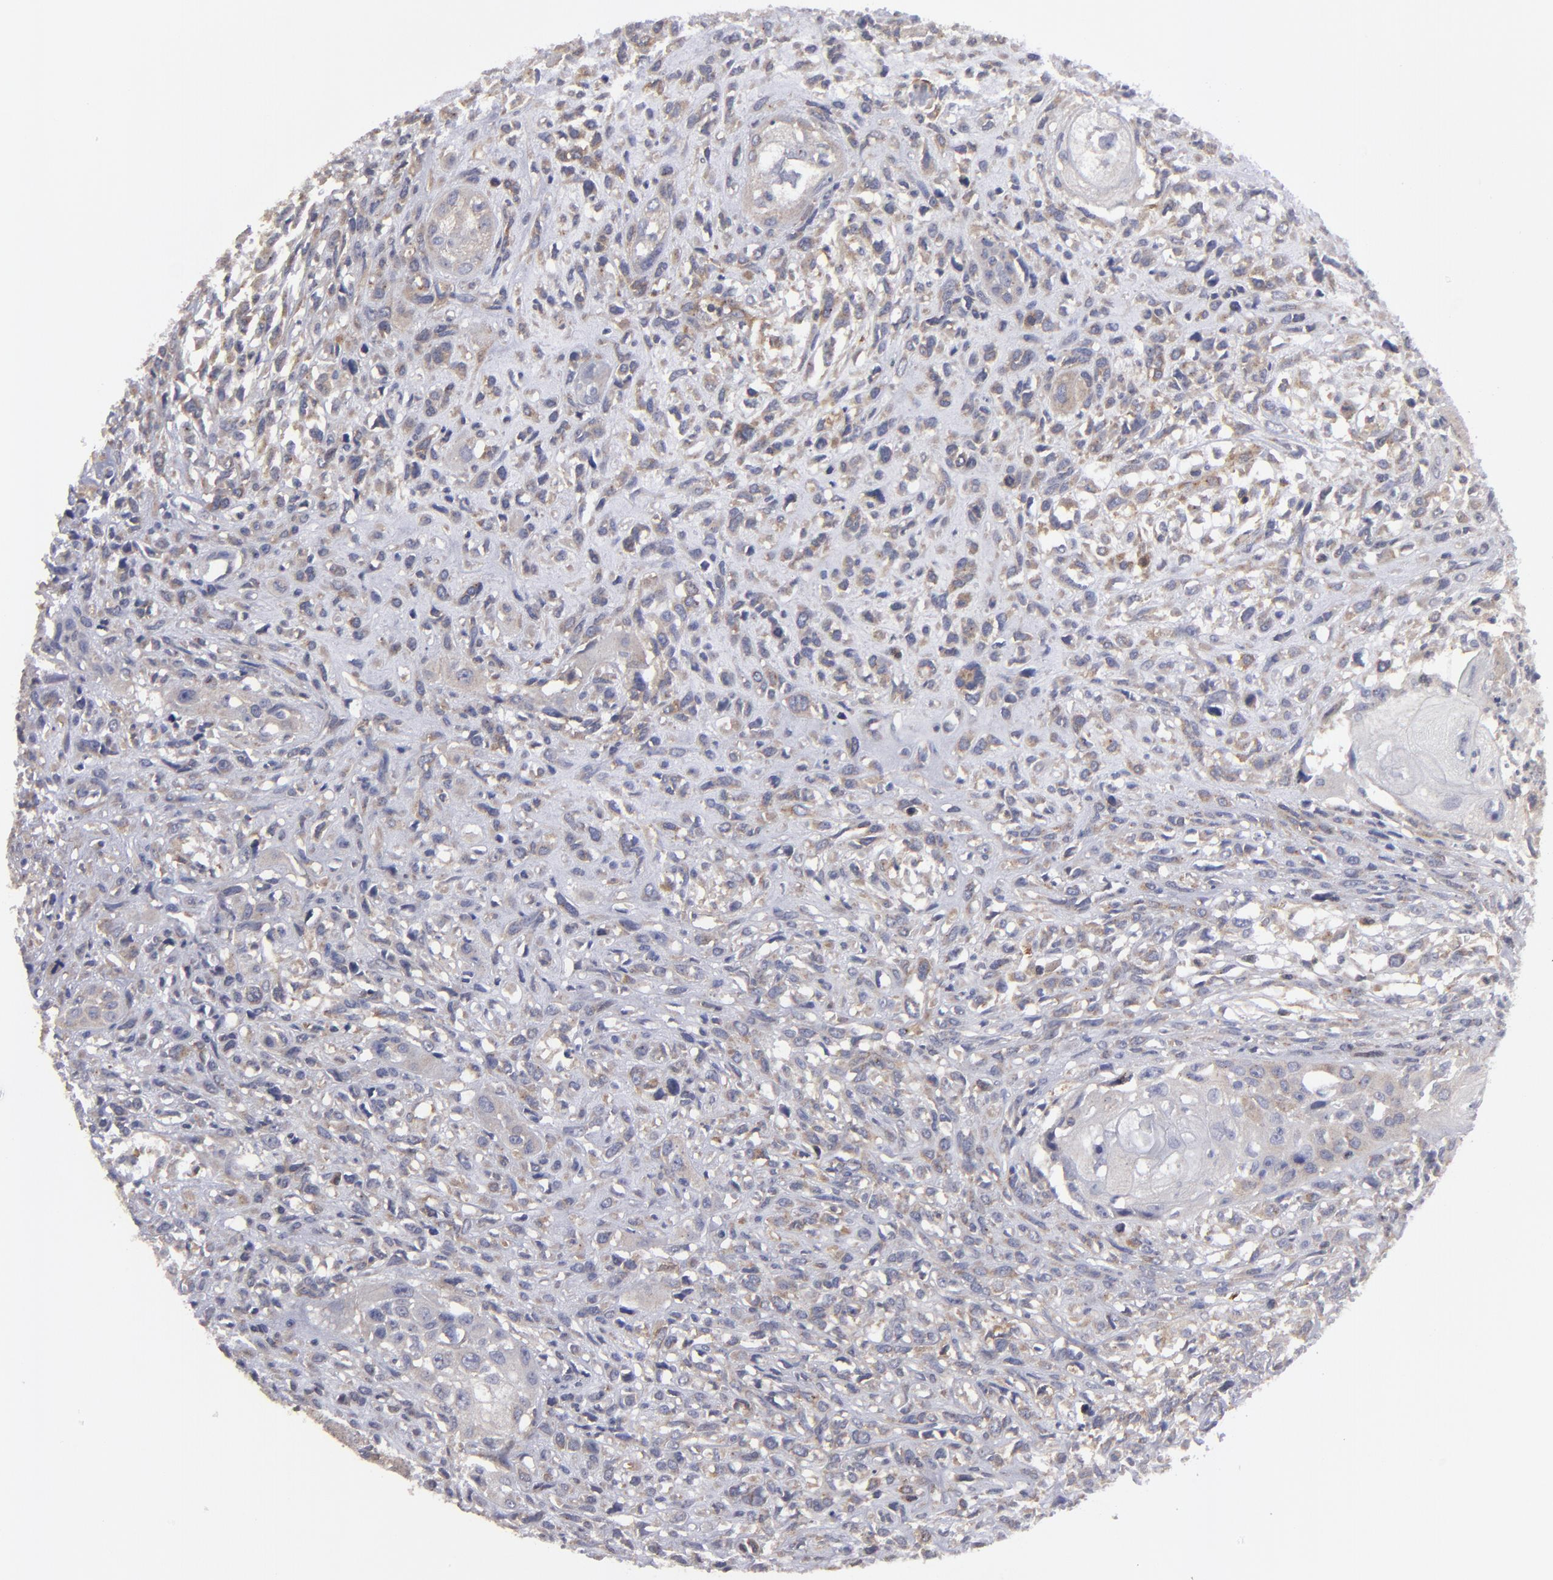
{"staining": {"intensity": "weak", "quantity": ">75%", "location": "cytoplasmic/membranous"}, "tissue": "head and neck cancer", "cell_type": "Tumor cells", "image_type": "cancer", "snomed": [{"axis": "morphology", "description": "Neoplasm, malignant, NOS"}, {"axis": "topography", "description": "Salivary gland"}, {"axis": "topography", "description": "Head-Neck"}], "caption": "Immunohistochemistry (IHC) (DAB) staining of human head and neck cancer demonstrates weak cytoplasmic/membranous protein staining in about >75% of tumor cells. (Brightfield microscopy of DAB IHC at high magnification).", "gene": "CEP97", "patient": {"sex": "male", "age": 43}}